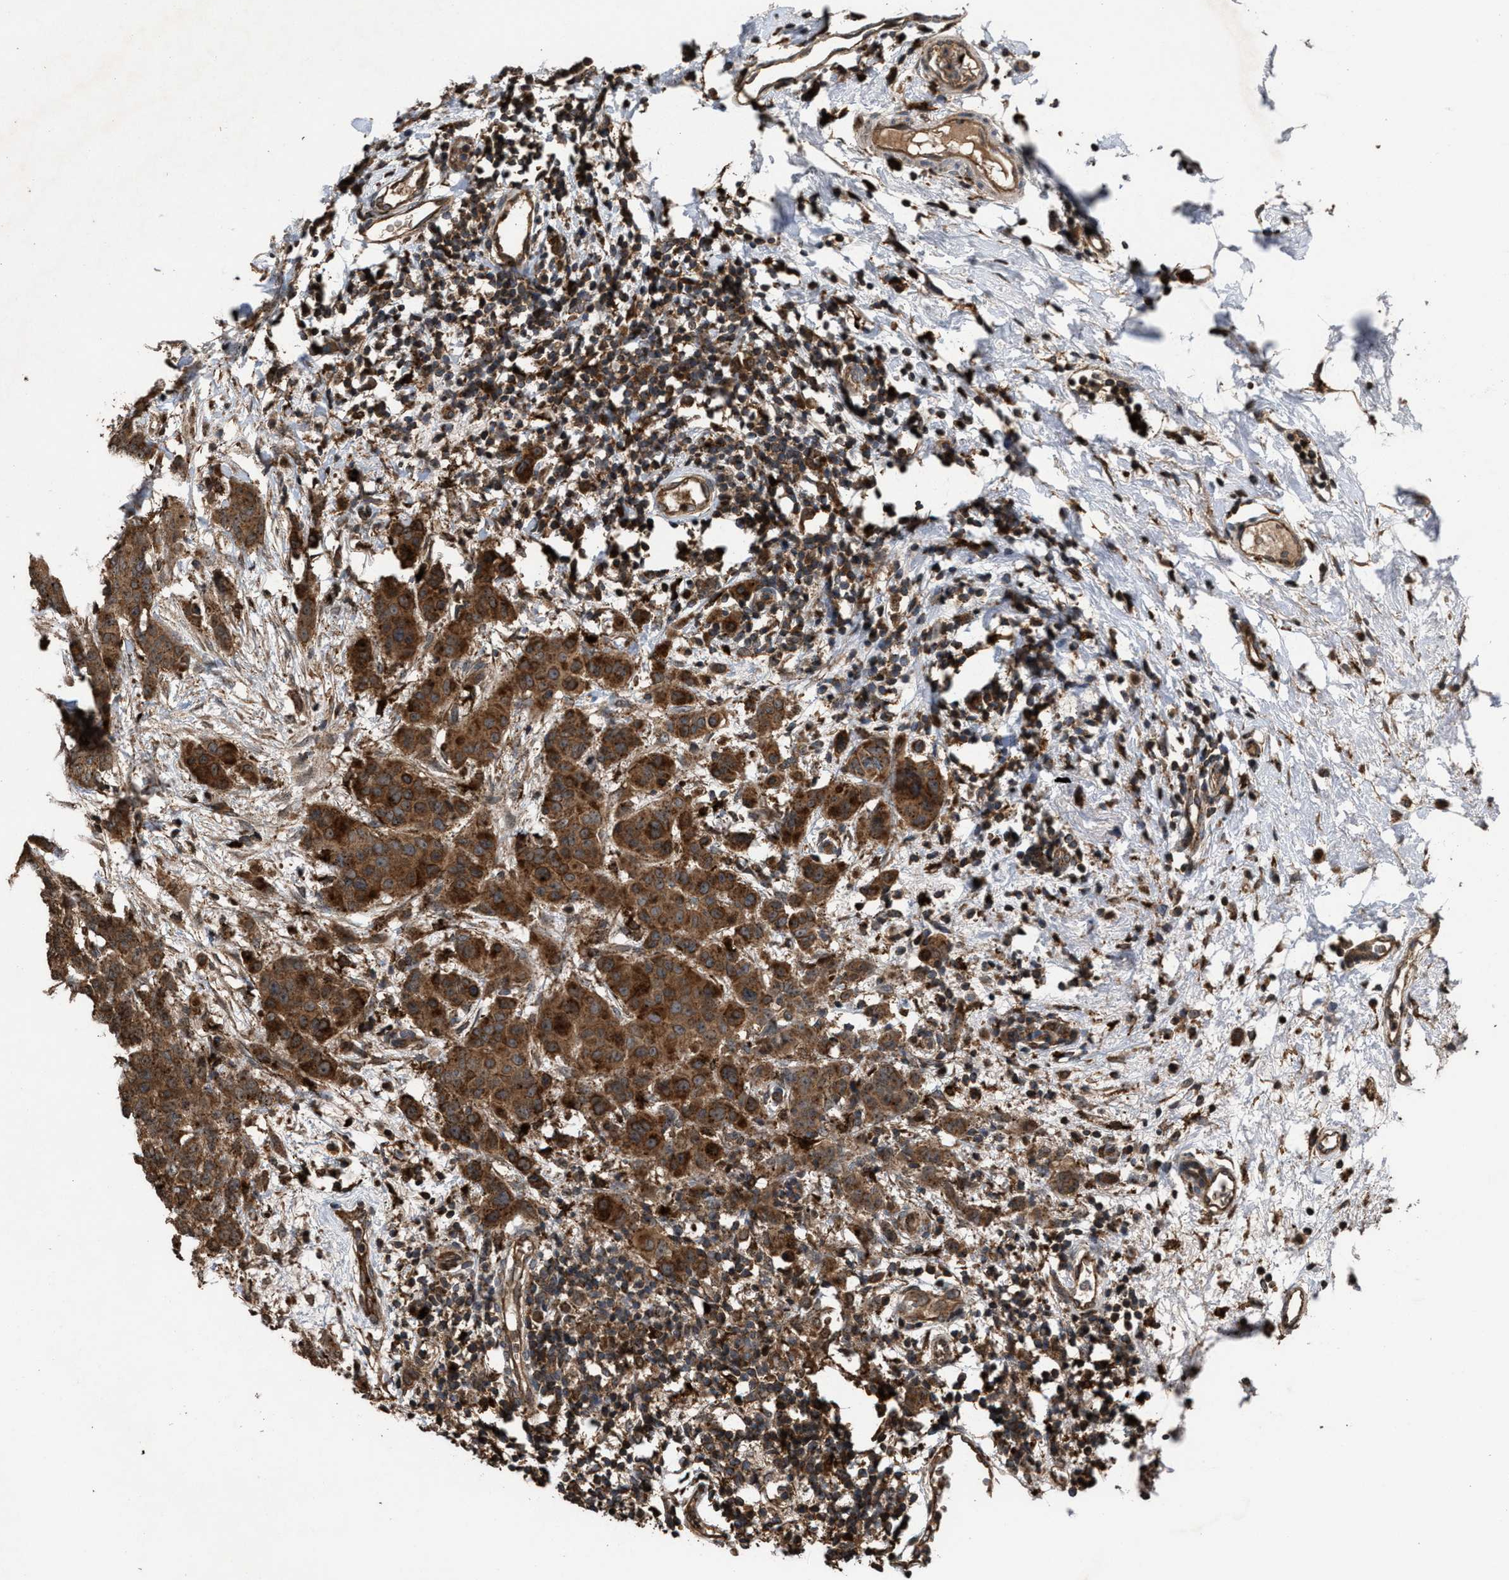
{"staining": {"intensity": "strong", "quantity": ">75%", "location": "cytoplasmic/membranous"}, "tissue": "breast cancer", "cell_type": "Tumor cells", "image_type": "cancer", "snomed": [{"axis": "morphology", "description": "Normal tissue, NOS"}, {"axis": "morphology", "description": "Duct carcinoma"}, {"axis": "topography", "description": "Breast"}], "caption": "Immunohistochemistry (IHC) of human breast cancer exhibits high levels of strong cytoplasmic/membranous staining in approximately >75% of tumor cells.", "gene": "ELMO3", "patient": {"sex": "female", "age": 40}}